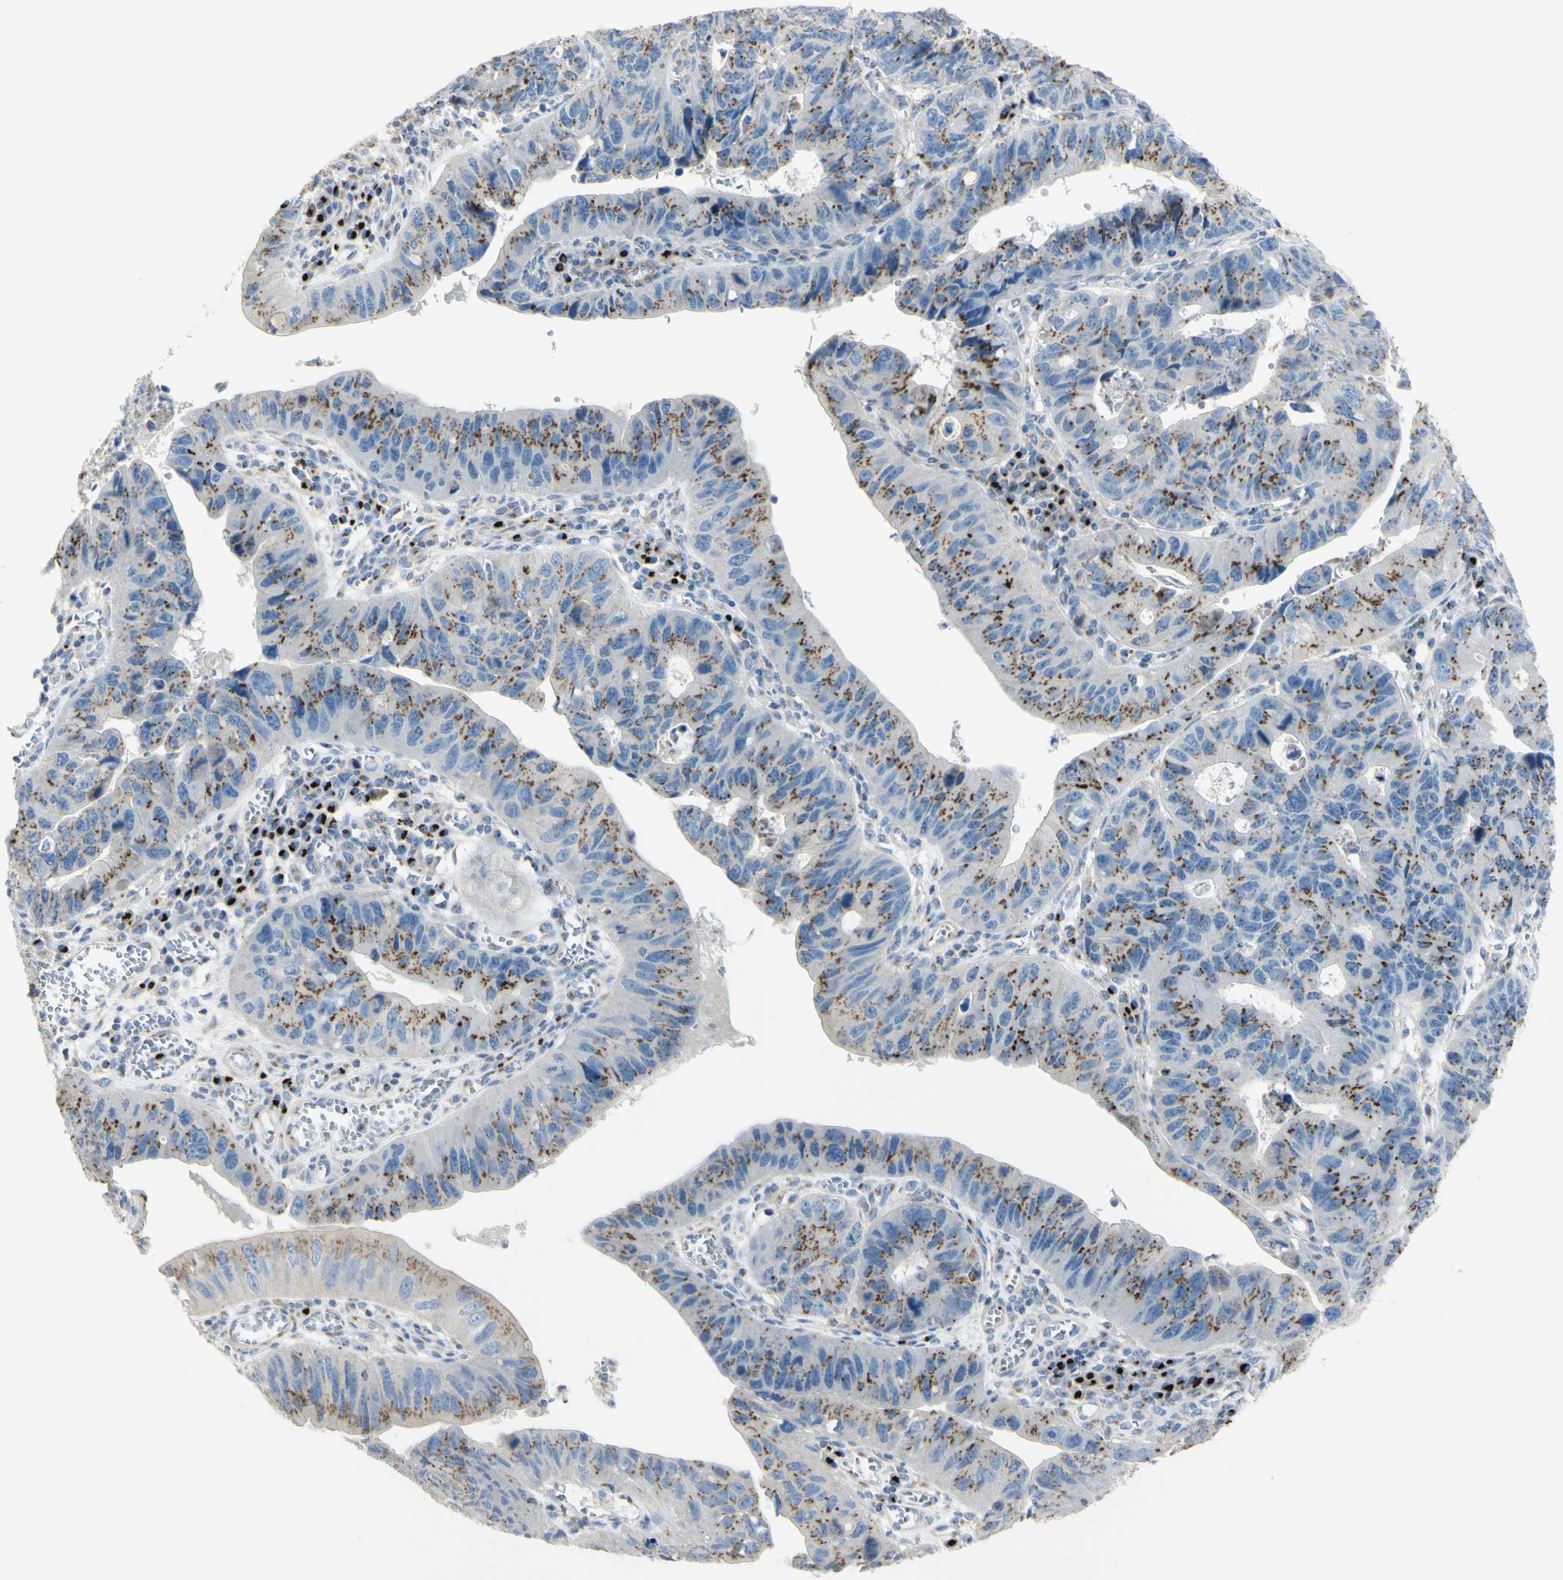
{"staining": {"intensity": "moderate", "quantity": "25%-75%", "location": "cytoplasmic/membranous"}, "tissue": "stomach cancer", "cell_type": "Tumor cells", "image_type": "cancer", "snomed": [{"axis": "morphology", "description": "Adenocarcinoma, NOS"}, {"axis": "topography", "description": "Stomach"}], "caption": "Protein analysis of stomach cancer tissue shows moderate cytoplasmic/membranous positivity in about 25%-75% of tumor cells.", "gene": "B4GALT3", "patient": {"sex": "male", "age": 59}}